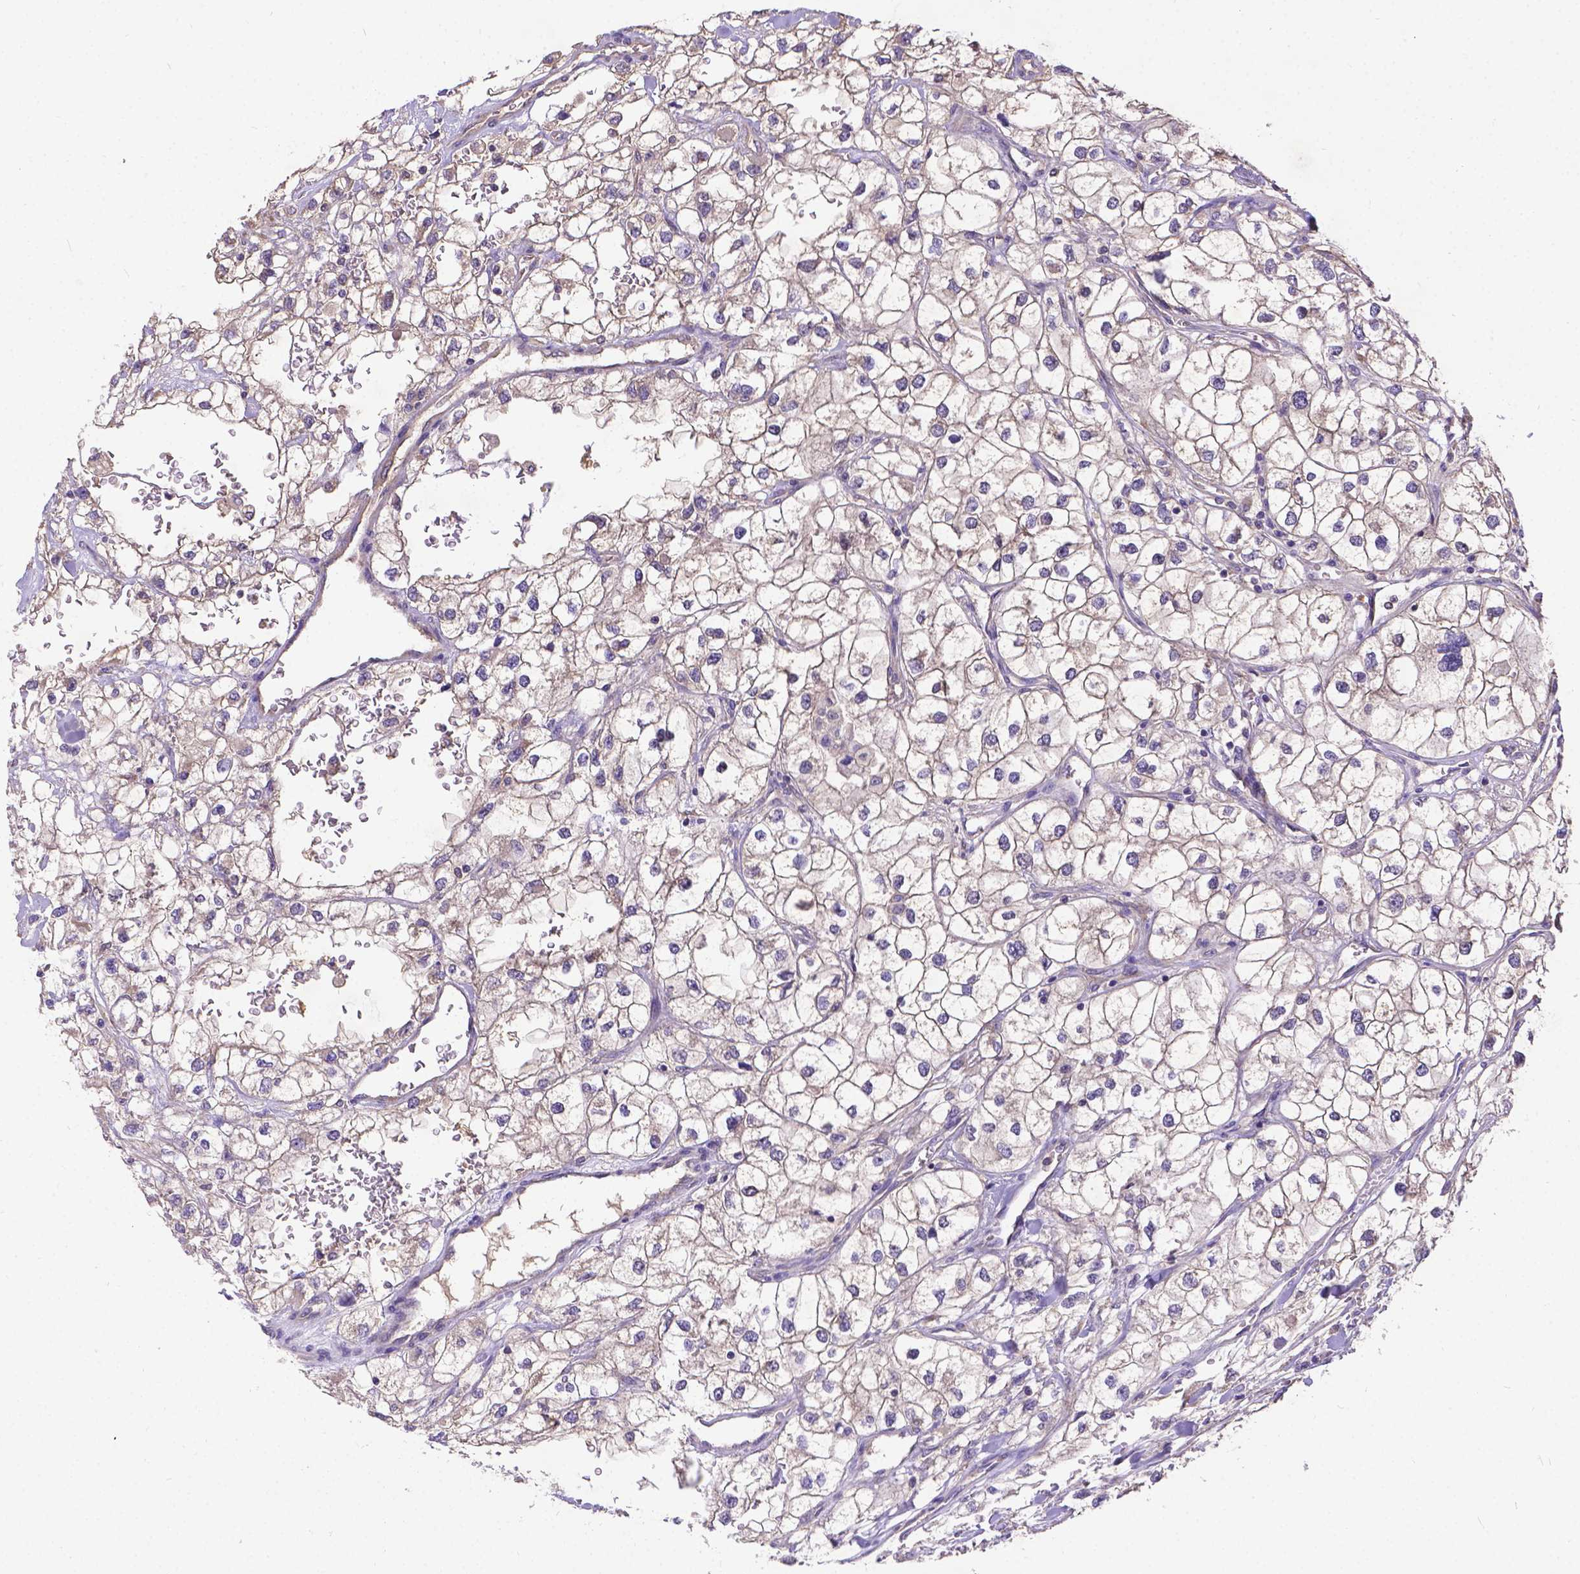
{"staining": {"intensity": "weak", "quantity": "25%-75%", "location": "cytoplasmic/membranous"}, "tissue": "renal cancer", "cell_type": "Tumor cells", "image_type": "cancer", "snomed": [{"axis": "morphology", "description": "Adenocarcinoma, NOS"}, {"axis": "topography", "description": "Kidney"}], "caption": "A brown stain labels weak cytoplasmic/membranous staining of a protein in human renal adenocarcinoma tumor cells.", "gene": "DENND6A", "patient": {"sex": "male", "age": 59}}